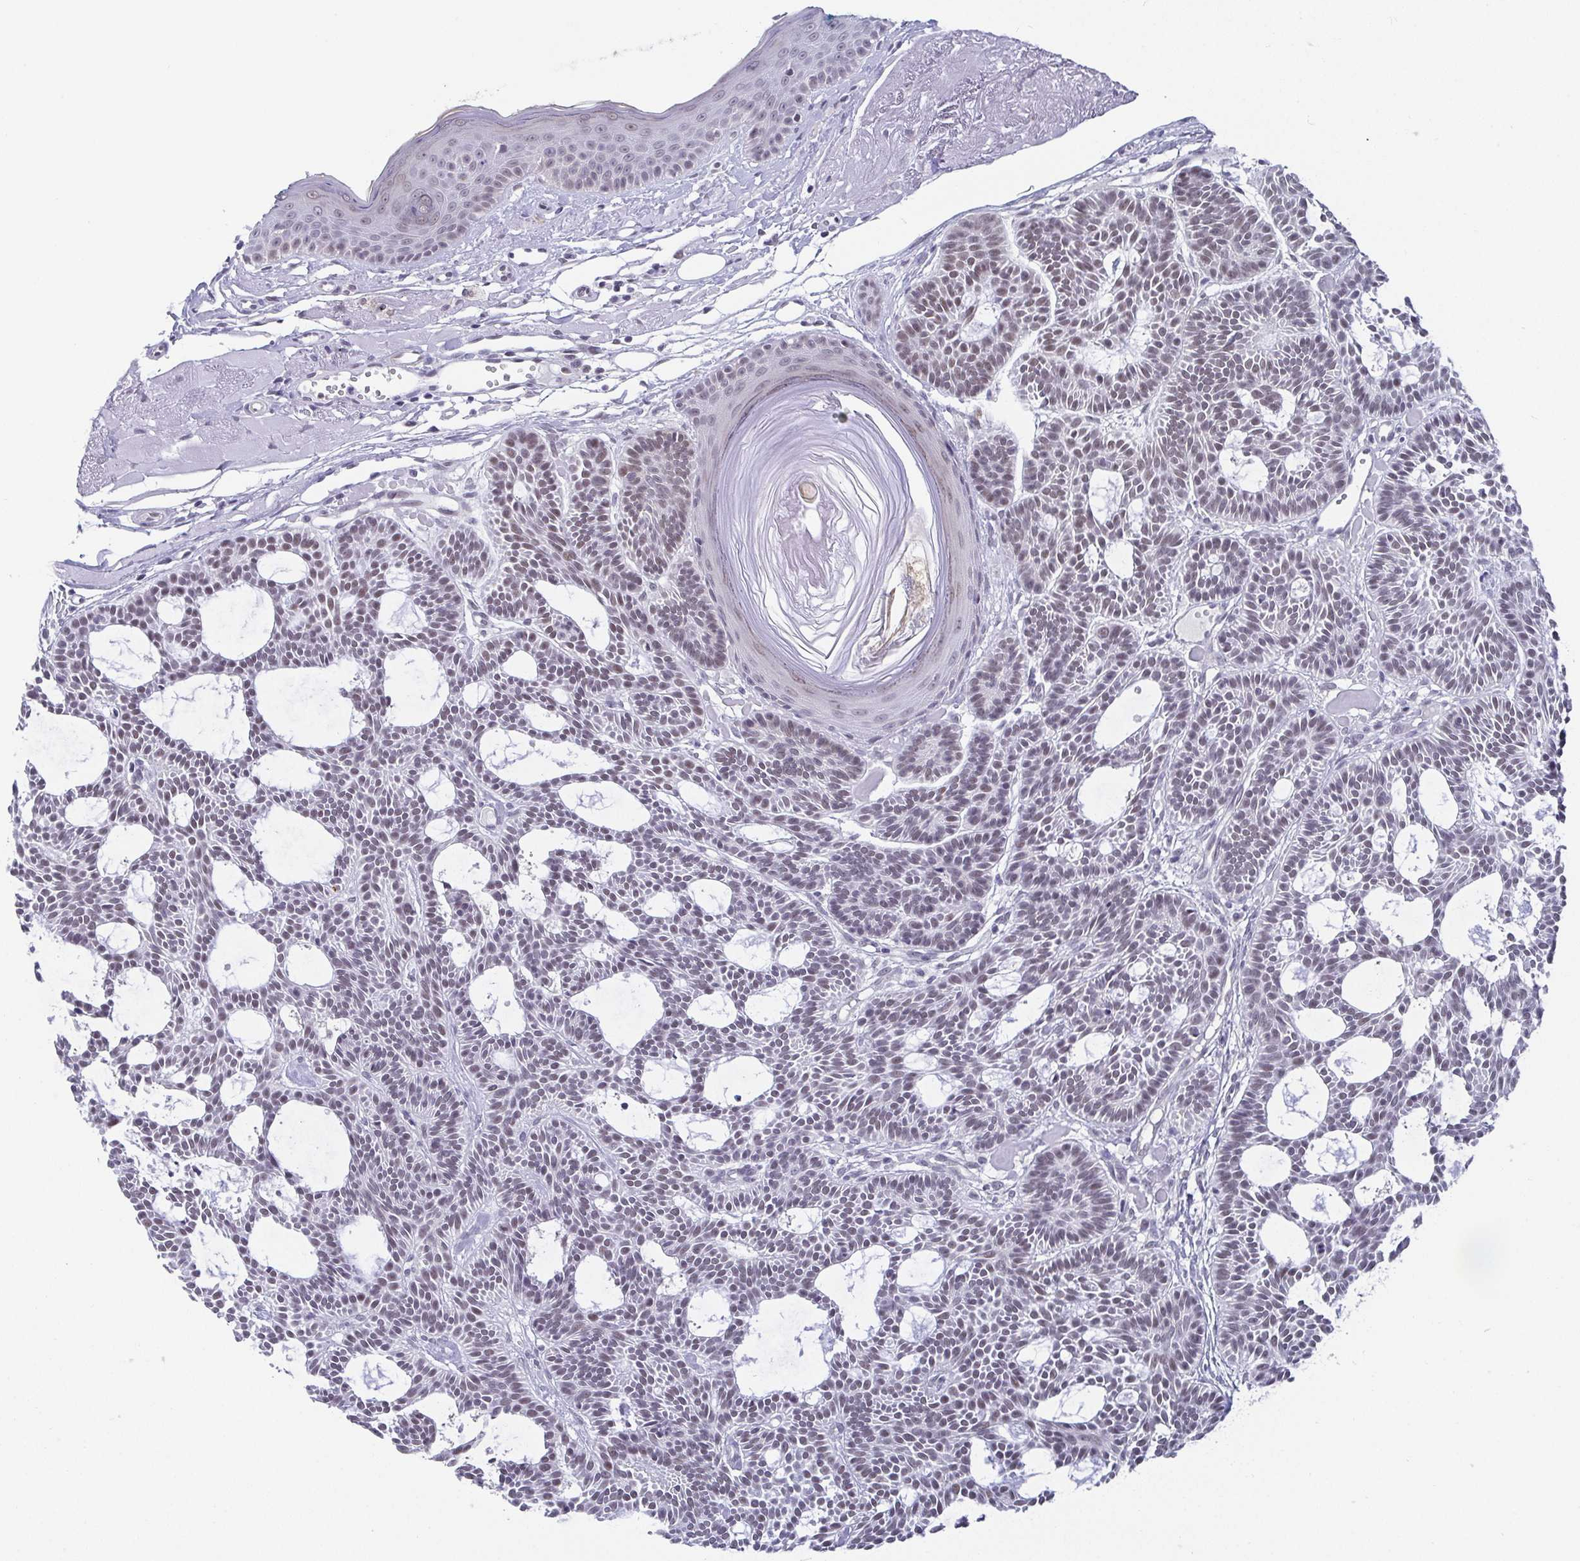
{"staining": {"intensity": "moderate", "quantity": "<25%", "location": "nuclear"}, "tissue": "skin cancer", "cell_type": "Tumor cells", "image_type": "cancer", "snomed": [{"axis": "morphology", "description": "Basal cell carcinoma"}, {"axis": "topography", "description": "Skin"}], "caption": "IHC (DAB (3,3'-diaminobenzidine)) staining of human skin cancer displays moderate nuclear protein expression in about <25% of tumor cells.", "gene": "SLC7A10", "patient": {"sex": "male", "age": 85}}